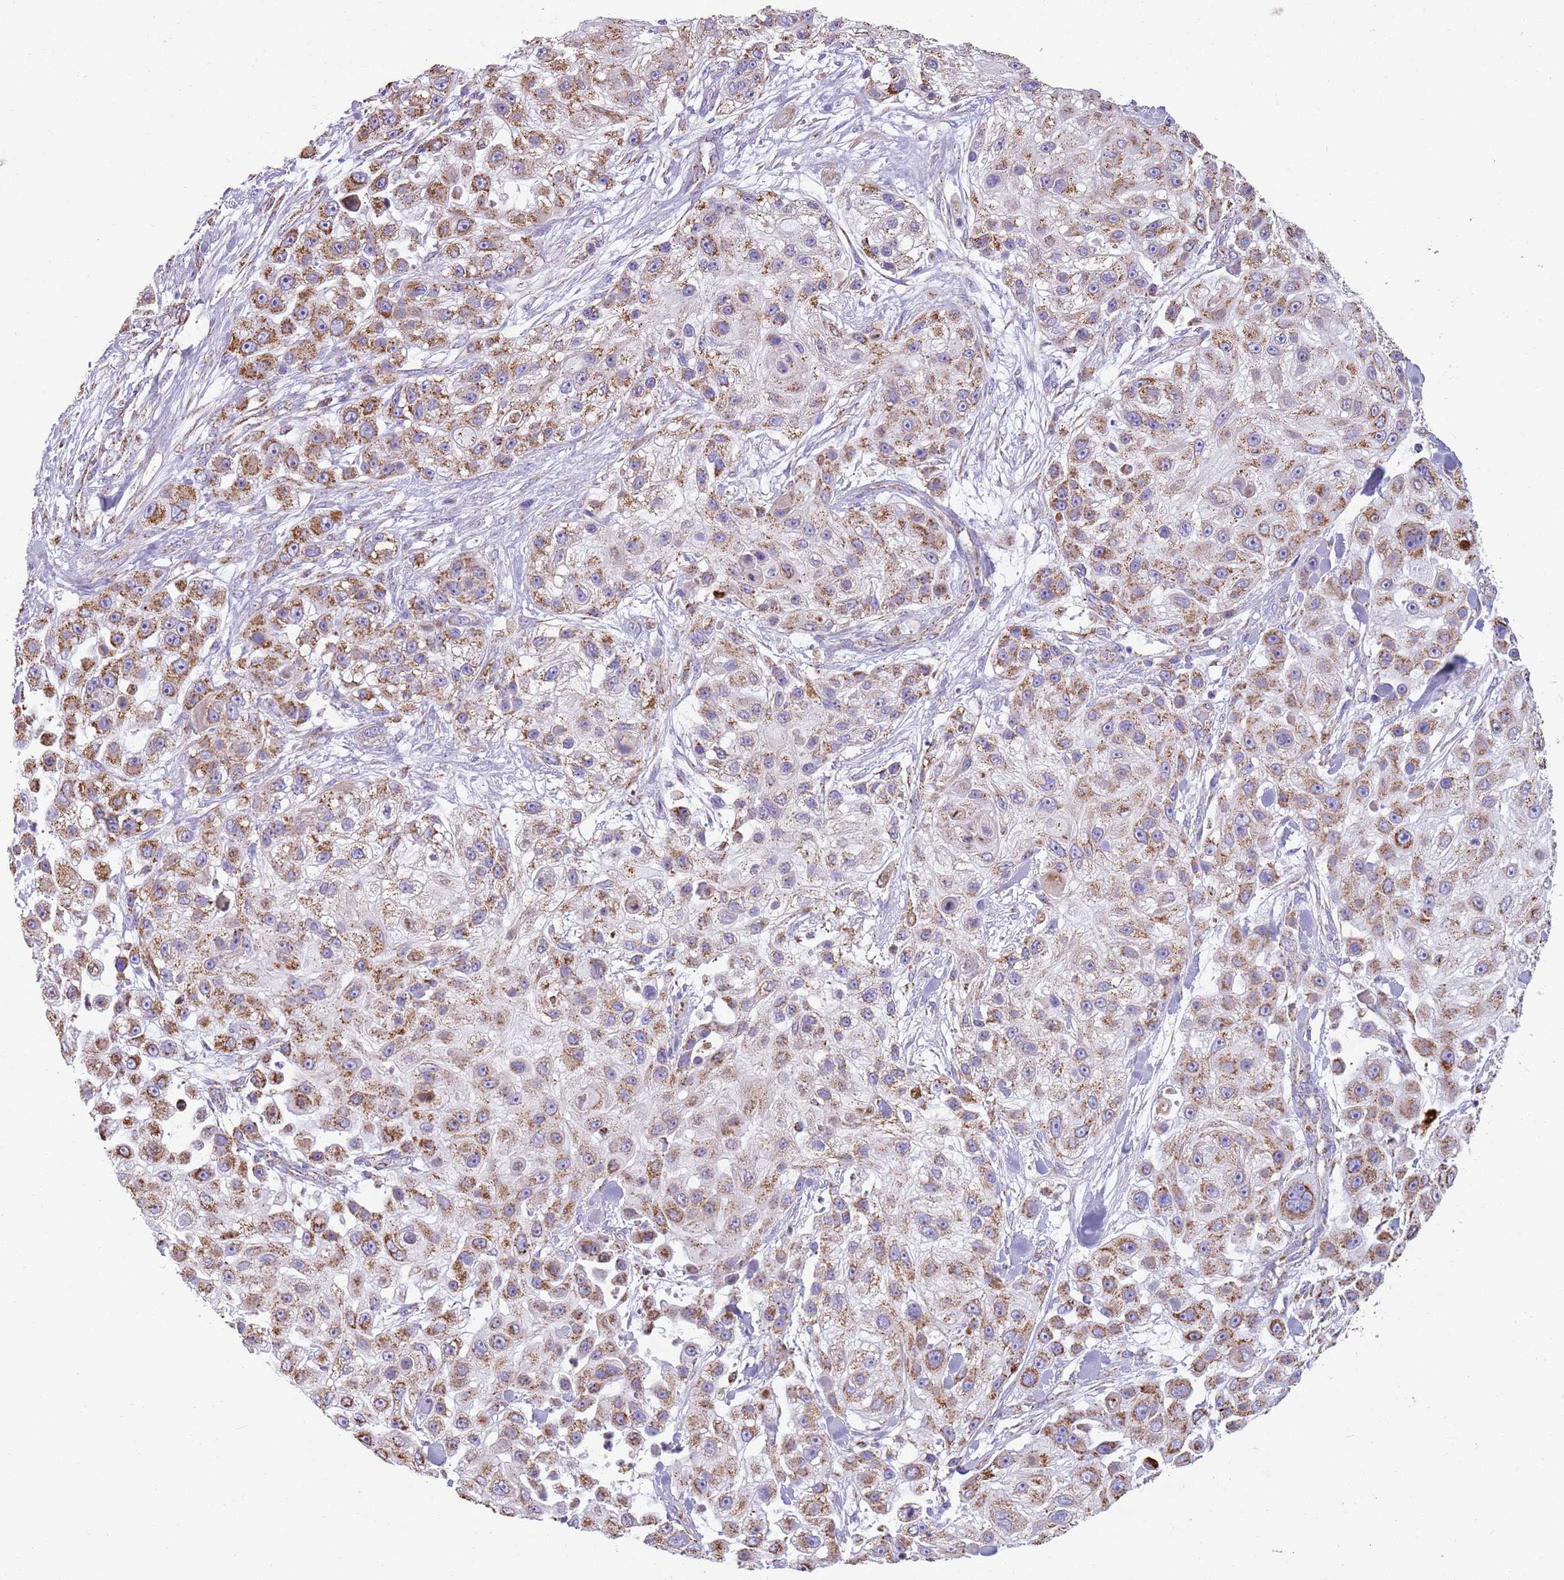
{"staining": {"intensity": "moderate", "quantity": ">75%", "location": "cytoplasmic/membranous"}, "tissue": "skin cancer", "cell_type": "Tumor cells", "image_type": "cancer", "snomed": [{"axis": "morphology", "description": "Squamous cell carcinoma, NOS"}, {"axis": "topography", "description": "Skin"}], "caption": "Skin squamous cell carcinoma stained with a protein marker displays moderate staining in tumor cells.", "gene": "TTLL1", "patient": {"sex": "male", "age": 67}}